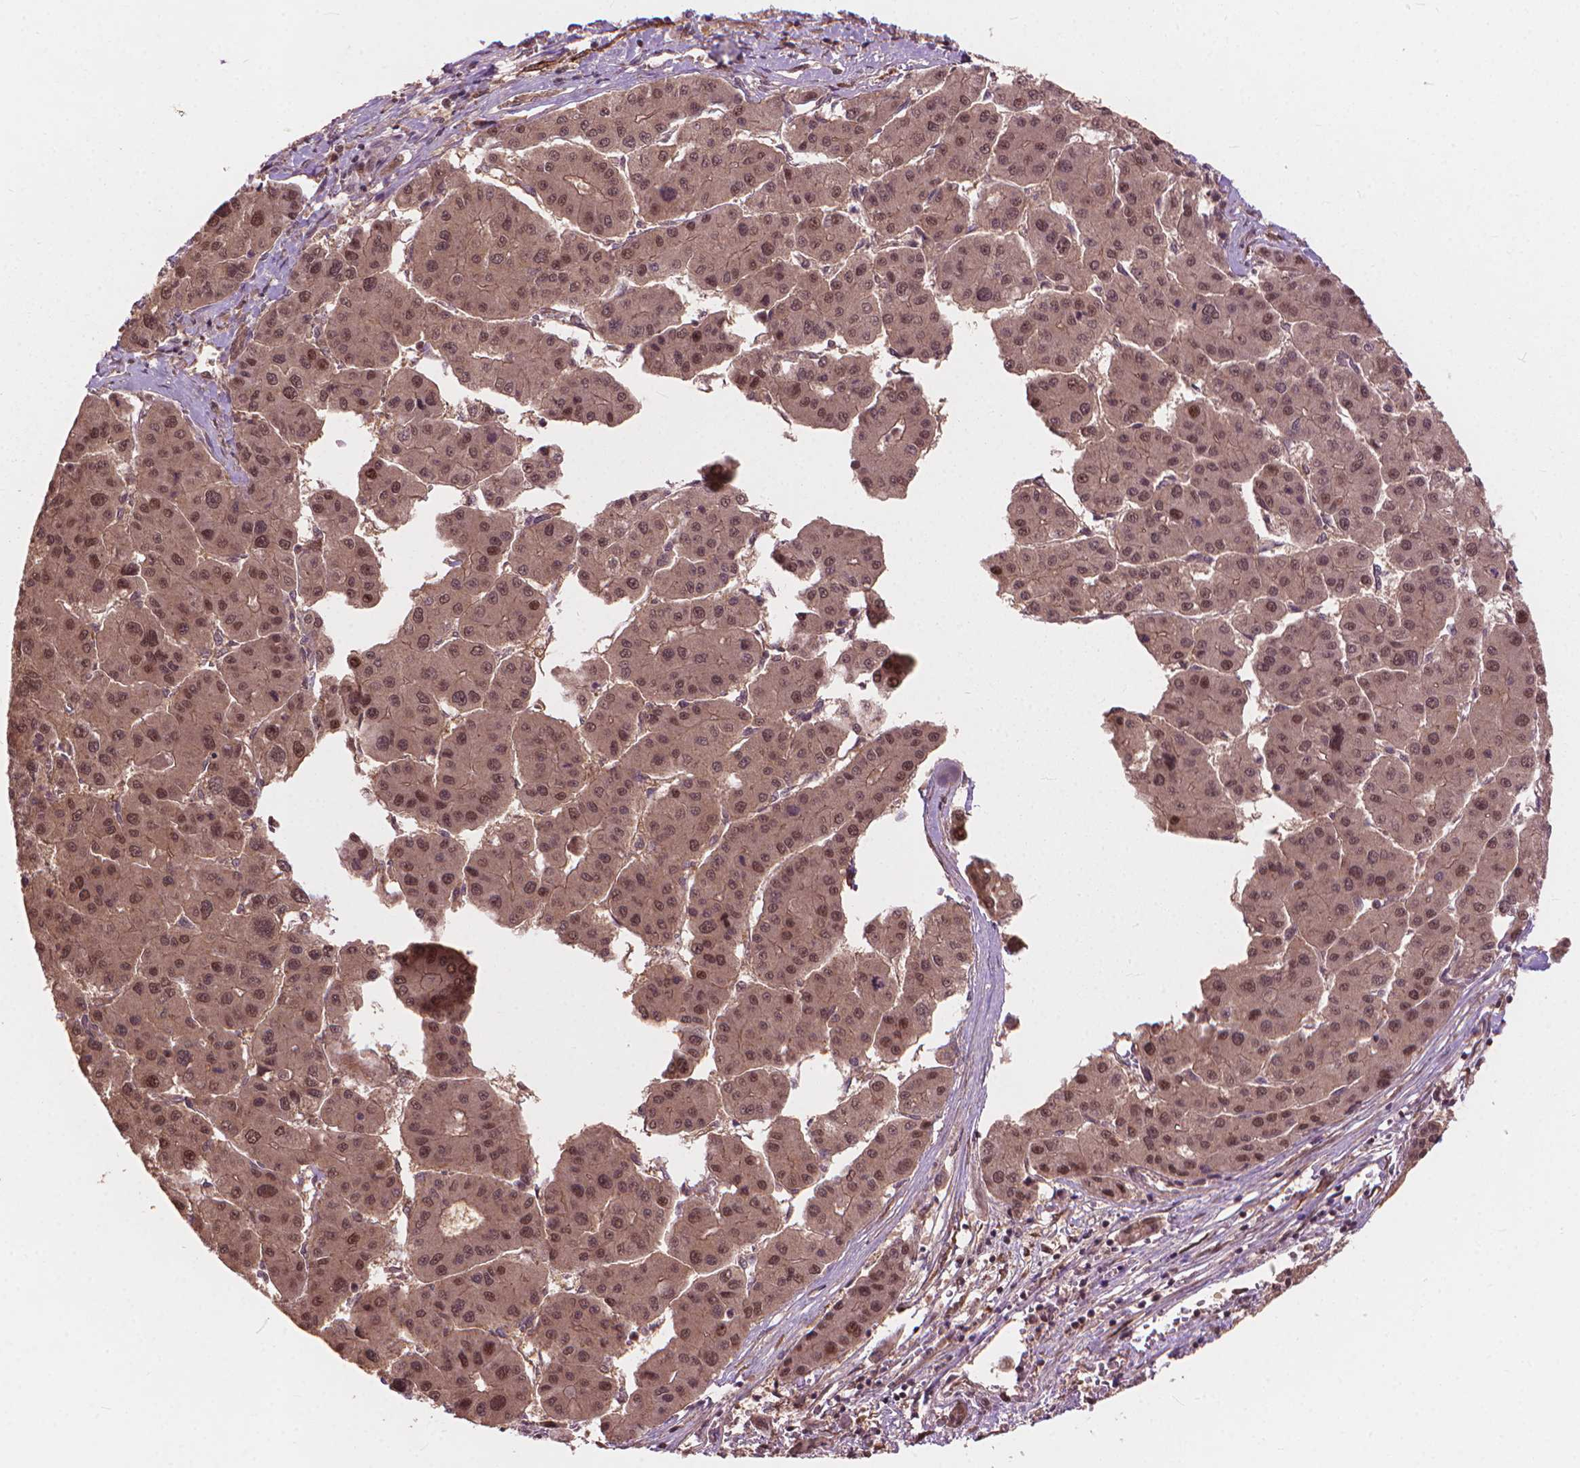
{"staining": {"intensity": "moderate", "quantity": "25%-75%", "location": "nuclear"}, "tissue": "liver cancer", "cell_type": "Tumor cells", "image_type": "cancer", "snomed": [{"axis": "morphology", "description": "Carcinoma, Hepatocellular, NOS"}, {"axis": "topography", "description": "Liver"}], "caption": "IHC image of neoplastic tissue: liver cancer stained using immunohistochemistry shows medium levels of moderate protein expression localized specifically in the nuclear of tumor cells, appearing as a nuclear brown color.", "gene": "SSU72", "patient": {"sex": "male", "age": 73}}